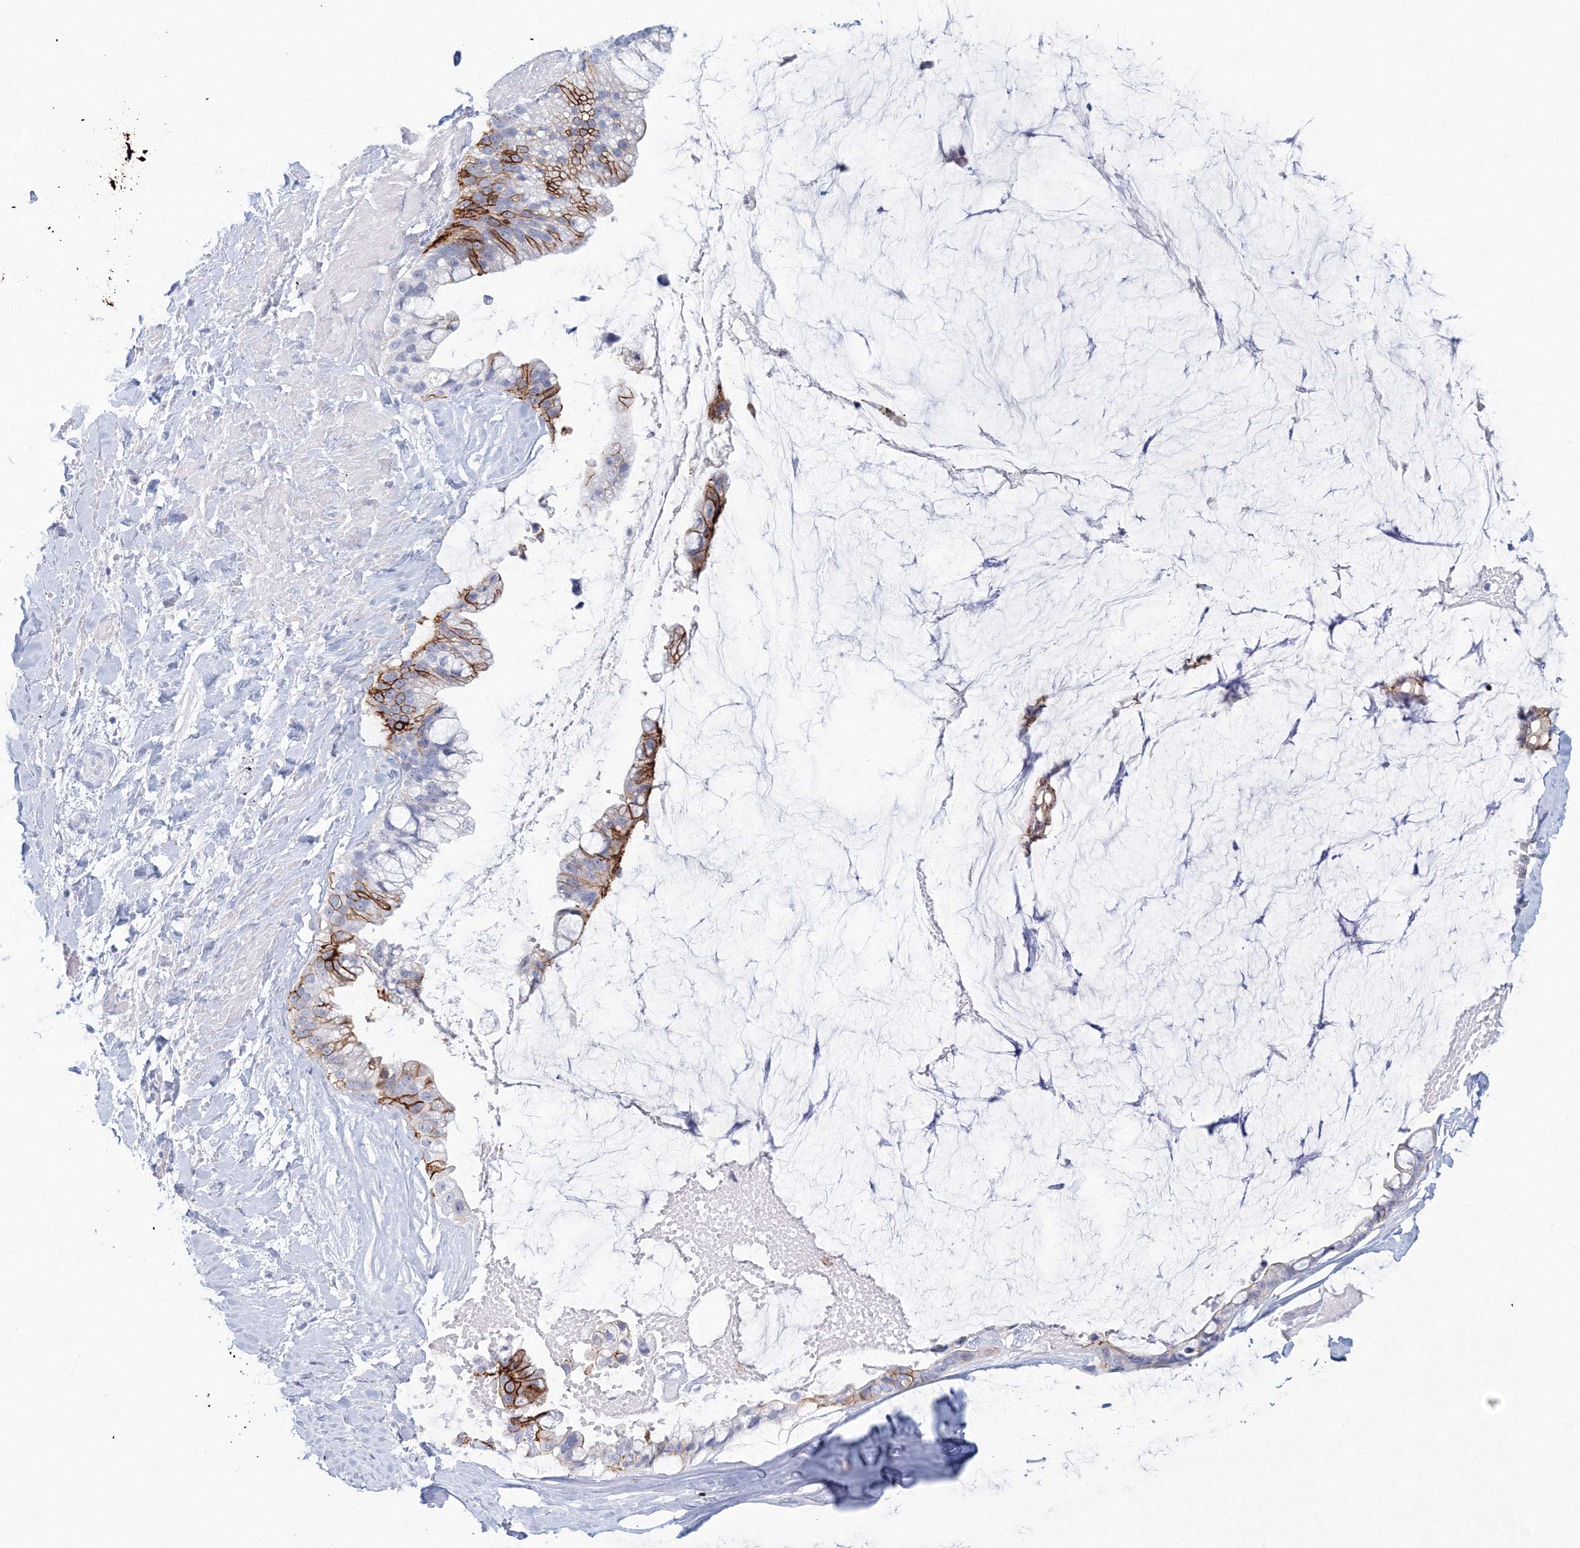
{"staining": {"intensity": "moderate", "quantity": "25%-75%", "location": "cytoplasmic/membranous"}, "tissue": "ovarian cancer", "cell_type": "Tumor cells", "image_type": "cancer", "snomed": [{"axis": "morphology", "description": "Cystadenocarcinoma, mucinous, NOS"}, {"axis": "topography", "description": "Ovary"}], "caption": "Approximately 25%-75% of tumor cells in human ovarian cancer show moderate cytoplasmic/membranous protein positivity as visualized by brown immunohistochemical staining.", "gene": "VSIG1", "patient": {"sex": "female", "age": 39}}